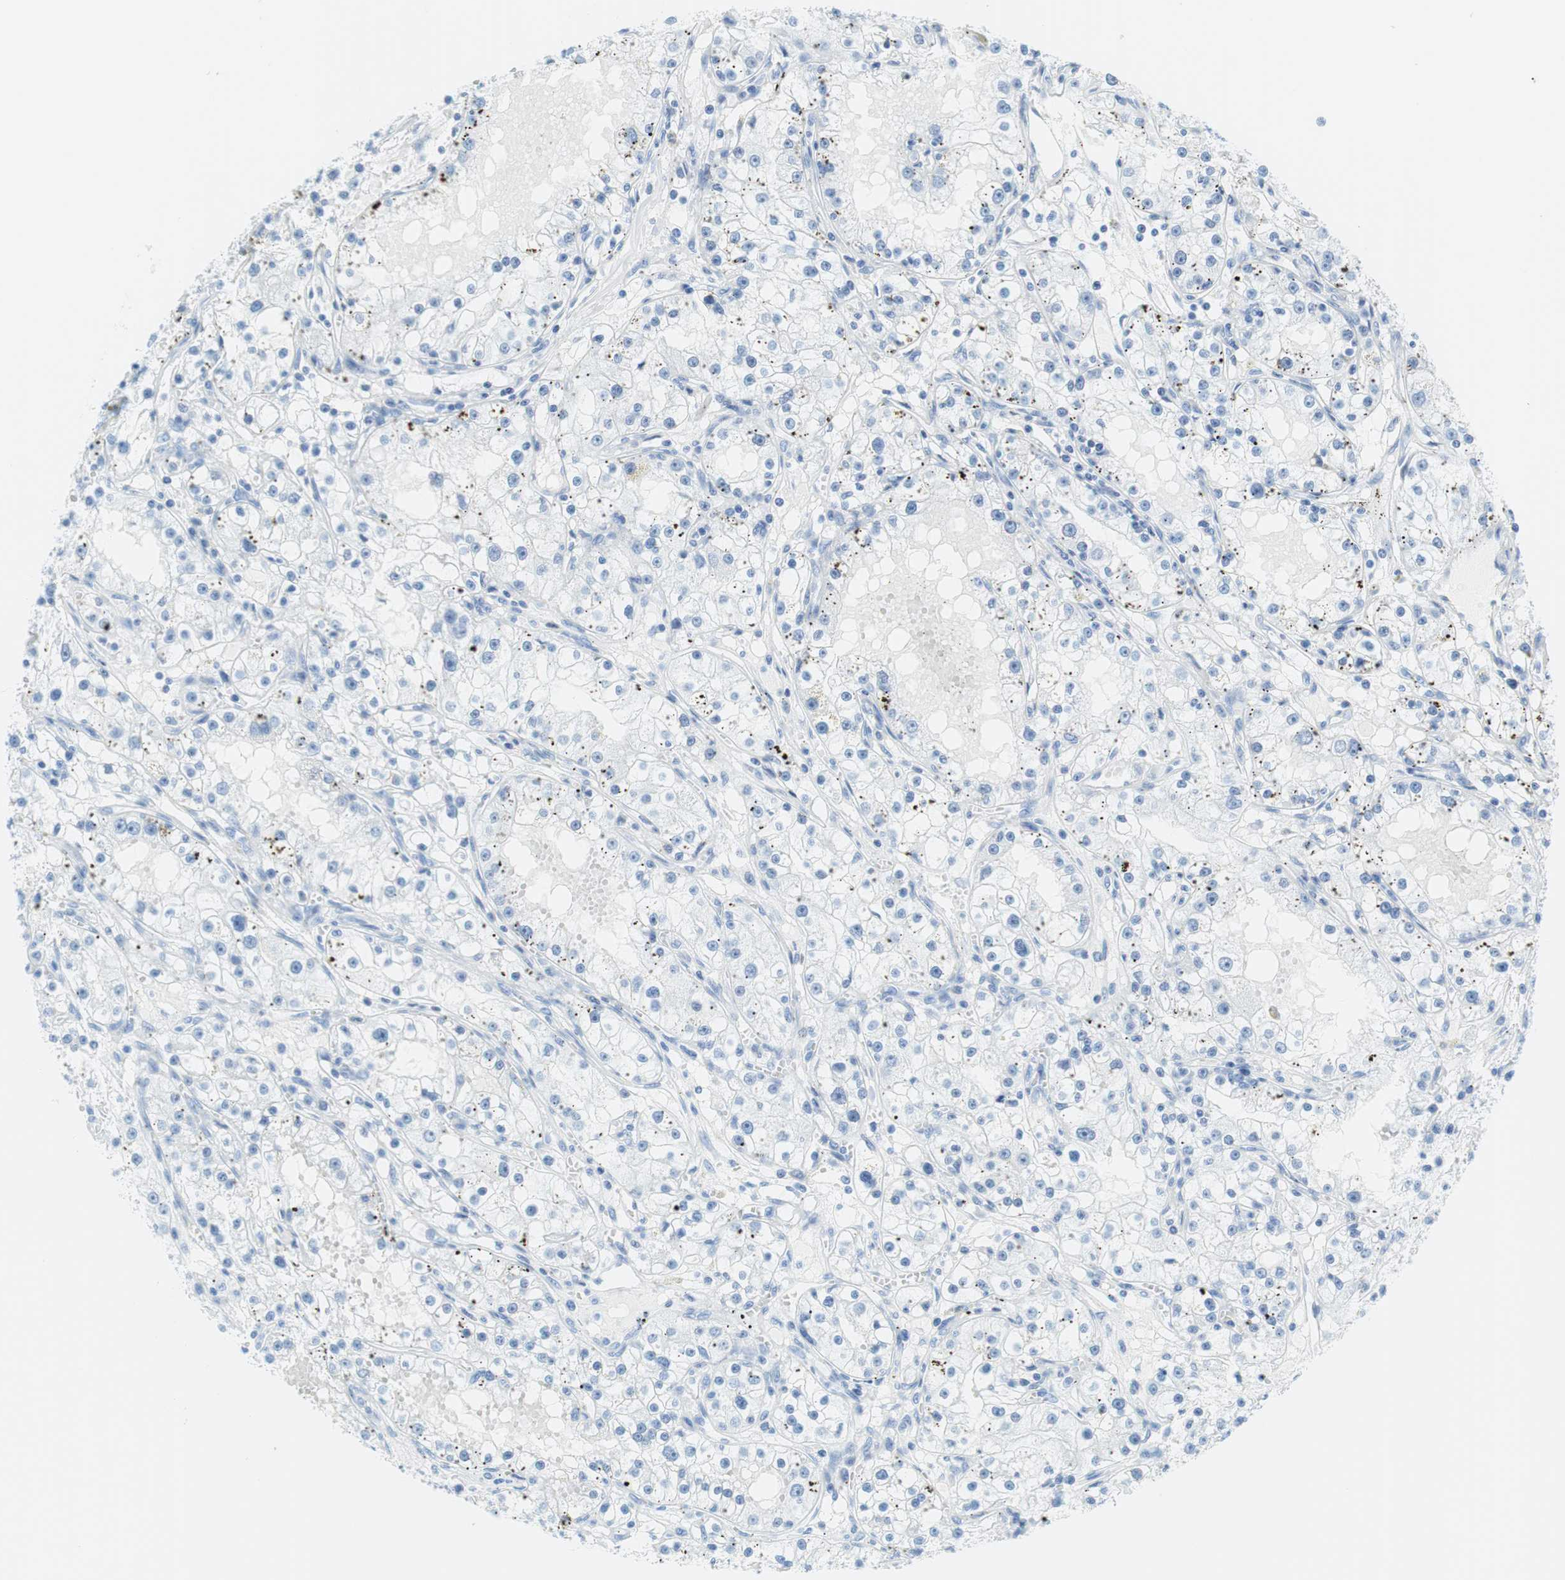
{"staining": {"intensity": "negative", "quantity": "none", "location": "none"}, "tissue": "renal cancer", "cell_type": "Tumor cells", "image_type": "cancer", "snomed": [{"axis": "morphology", "description": "Adenocarcinoma, NOS"}, {"axis": "topography", "description": "Kidney"}], "caption": "The photomicrograph displays no significant expression in tumor cells of adenocarcinoma (renal). (DAB (3,3'-diaminobenzidine) IHC with hematoxylin counter stain).", "gene": "MYH1", "patient": {"sex": "male", "age": 56}}